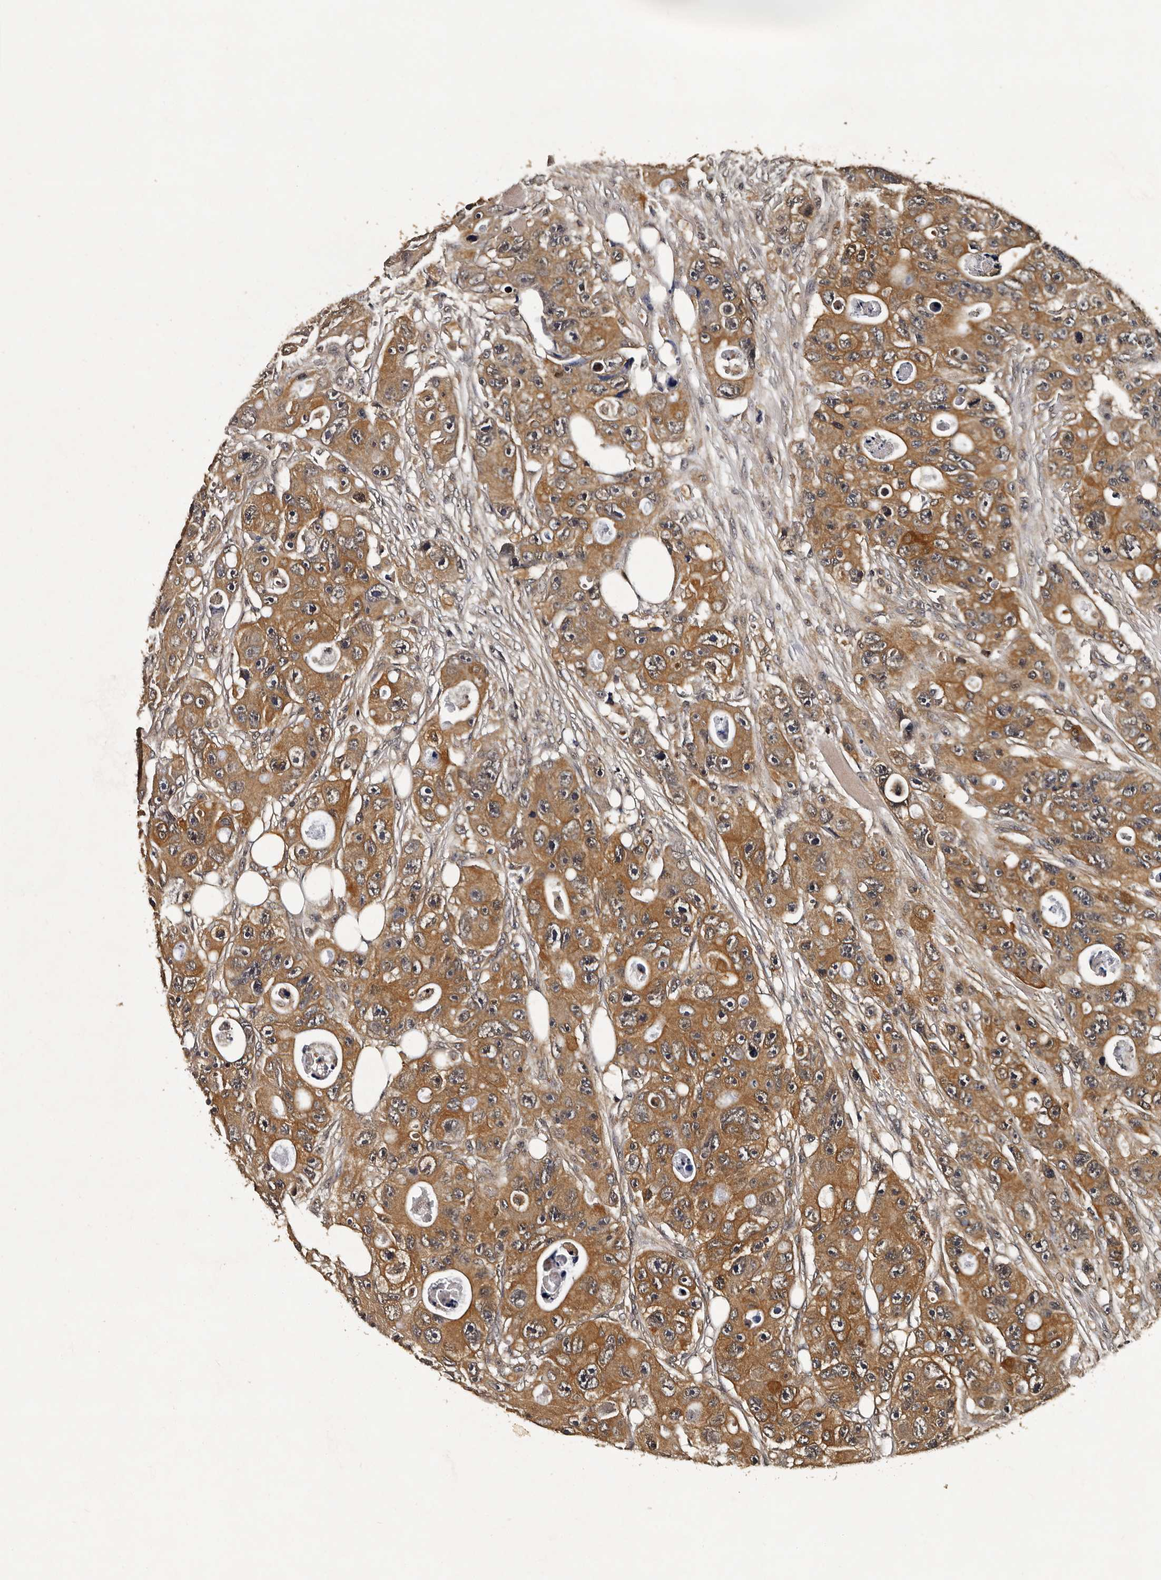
{"staining": {"intensity": "moderate", "quantity": ">75%", "location": "cytoplasmic/membranous"}, "tissue": "colorectal cancer", "cell_type": "Tumor cells", "image_type": "cancer", "snomed": [{"axis": "morphology", "description": "Adenocarcinoma, NOS"}, {"axis": "topography", "description": "Colon"}], "caption": "Colorectal cancer tissue demonstrates moderate cytoplasmic/membranous expression in approximately >75% of tumor cells, visualized by immunohistochemistry.", "gene": "CPNE3", "patient": {"sex": "female", "age": 46}}